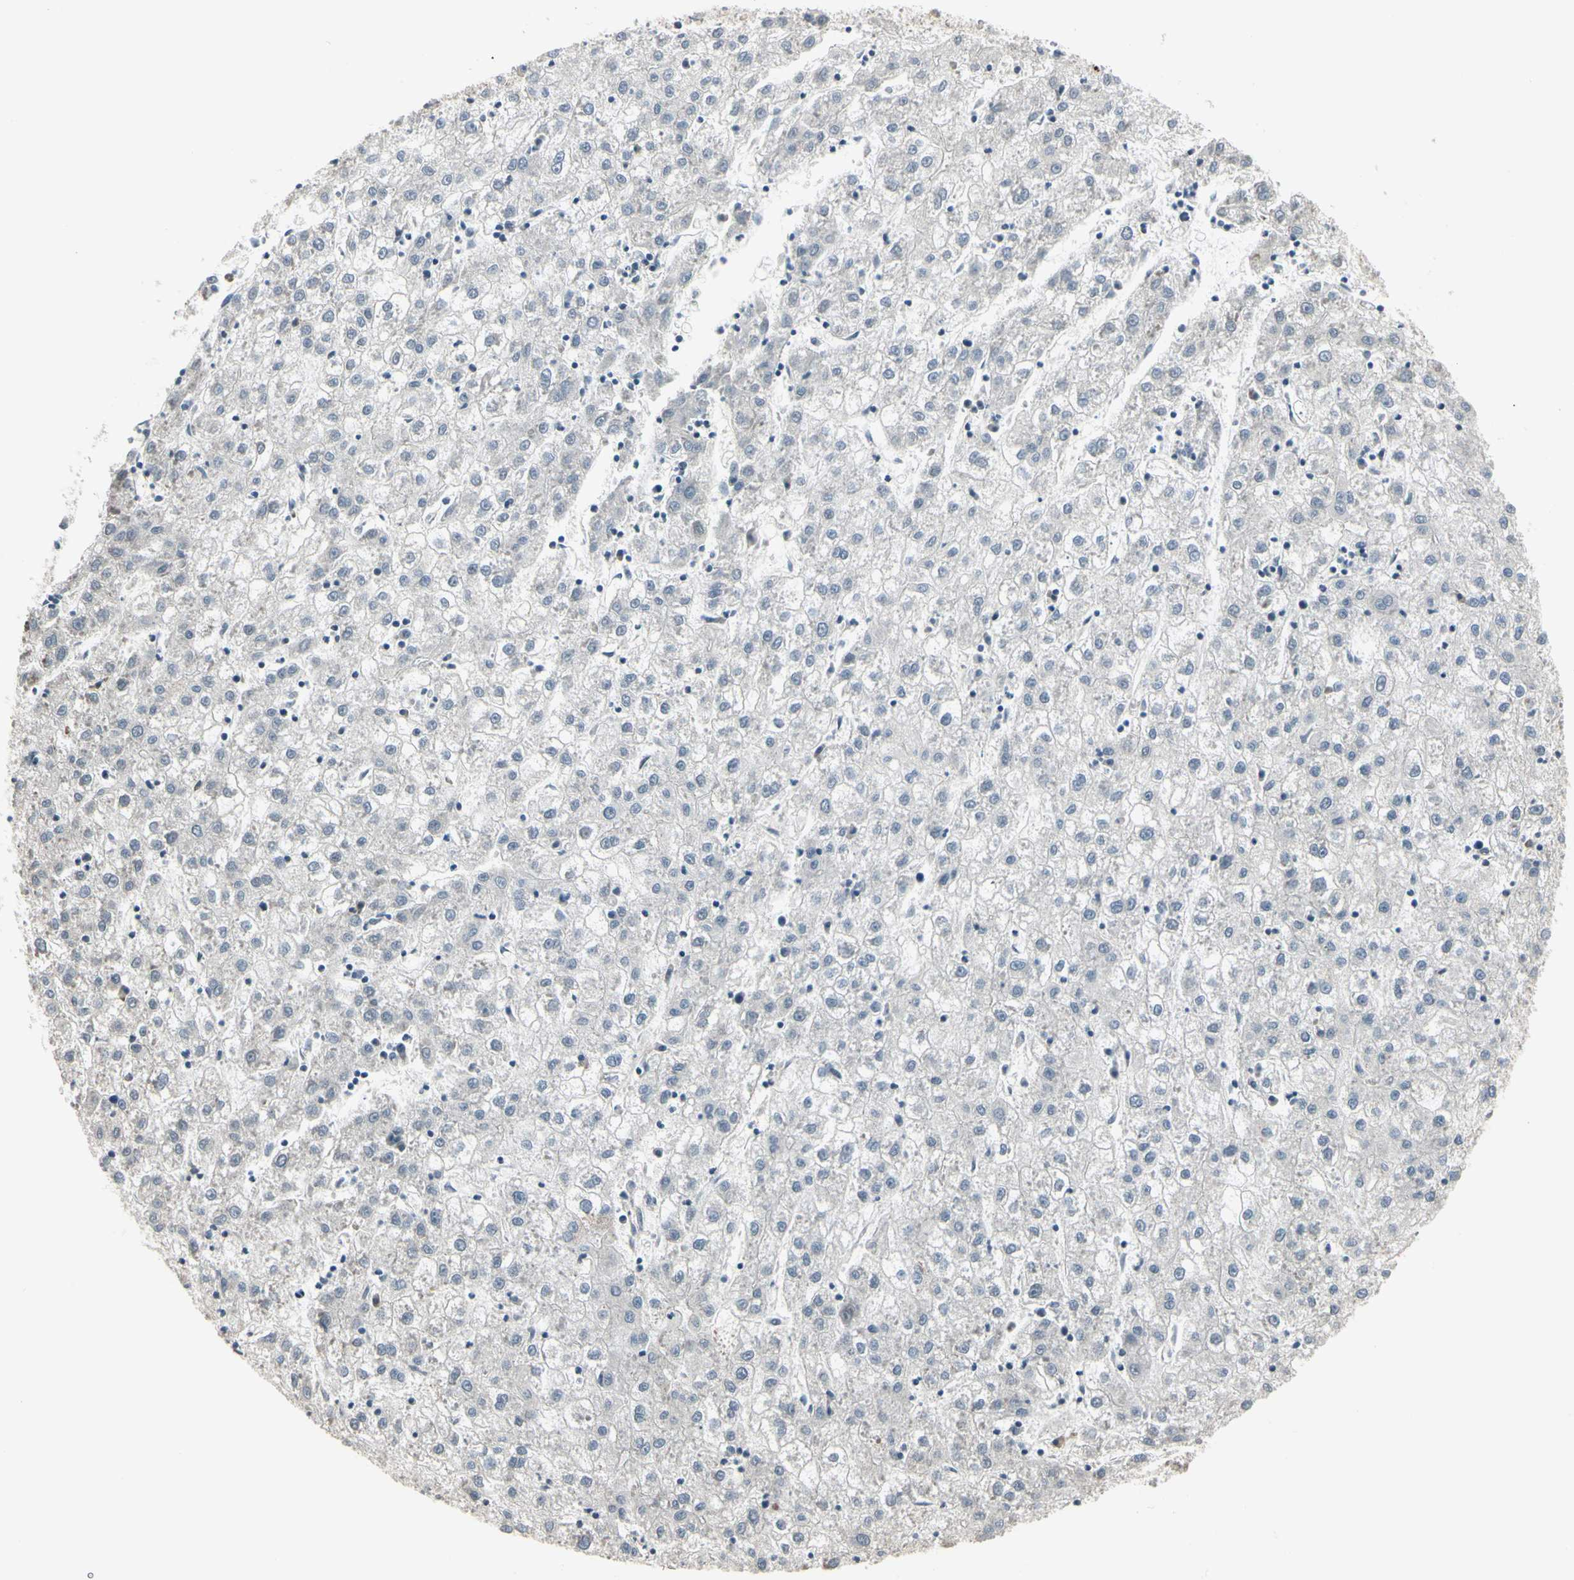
{"staining": {"intensity": "negative", "quantity": "none", "location": "none"}, "tissue": "liver cancer", "cell_type": "Tumor cells", "image_type": "cancer", "snomed": [{"axis": "morphology", "description": "Carcinoma, Hepatocellular, NOS"}, {"axis": "topography", "description": "Liver"}], "caption": "Immunohistochemistry micrograph of liver cancer (hepatocellular carcinoma) stained for a protein (brown), which reveals no positivity in tumor cells. Brightfield microscopy of immunohistochemistry (IHC) stained with DAB (brown) and hematoxylin (blue), captured at high magnification.", "gene": "SVBP", "patient": {"sex": "male", "age": 72}}